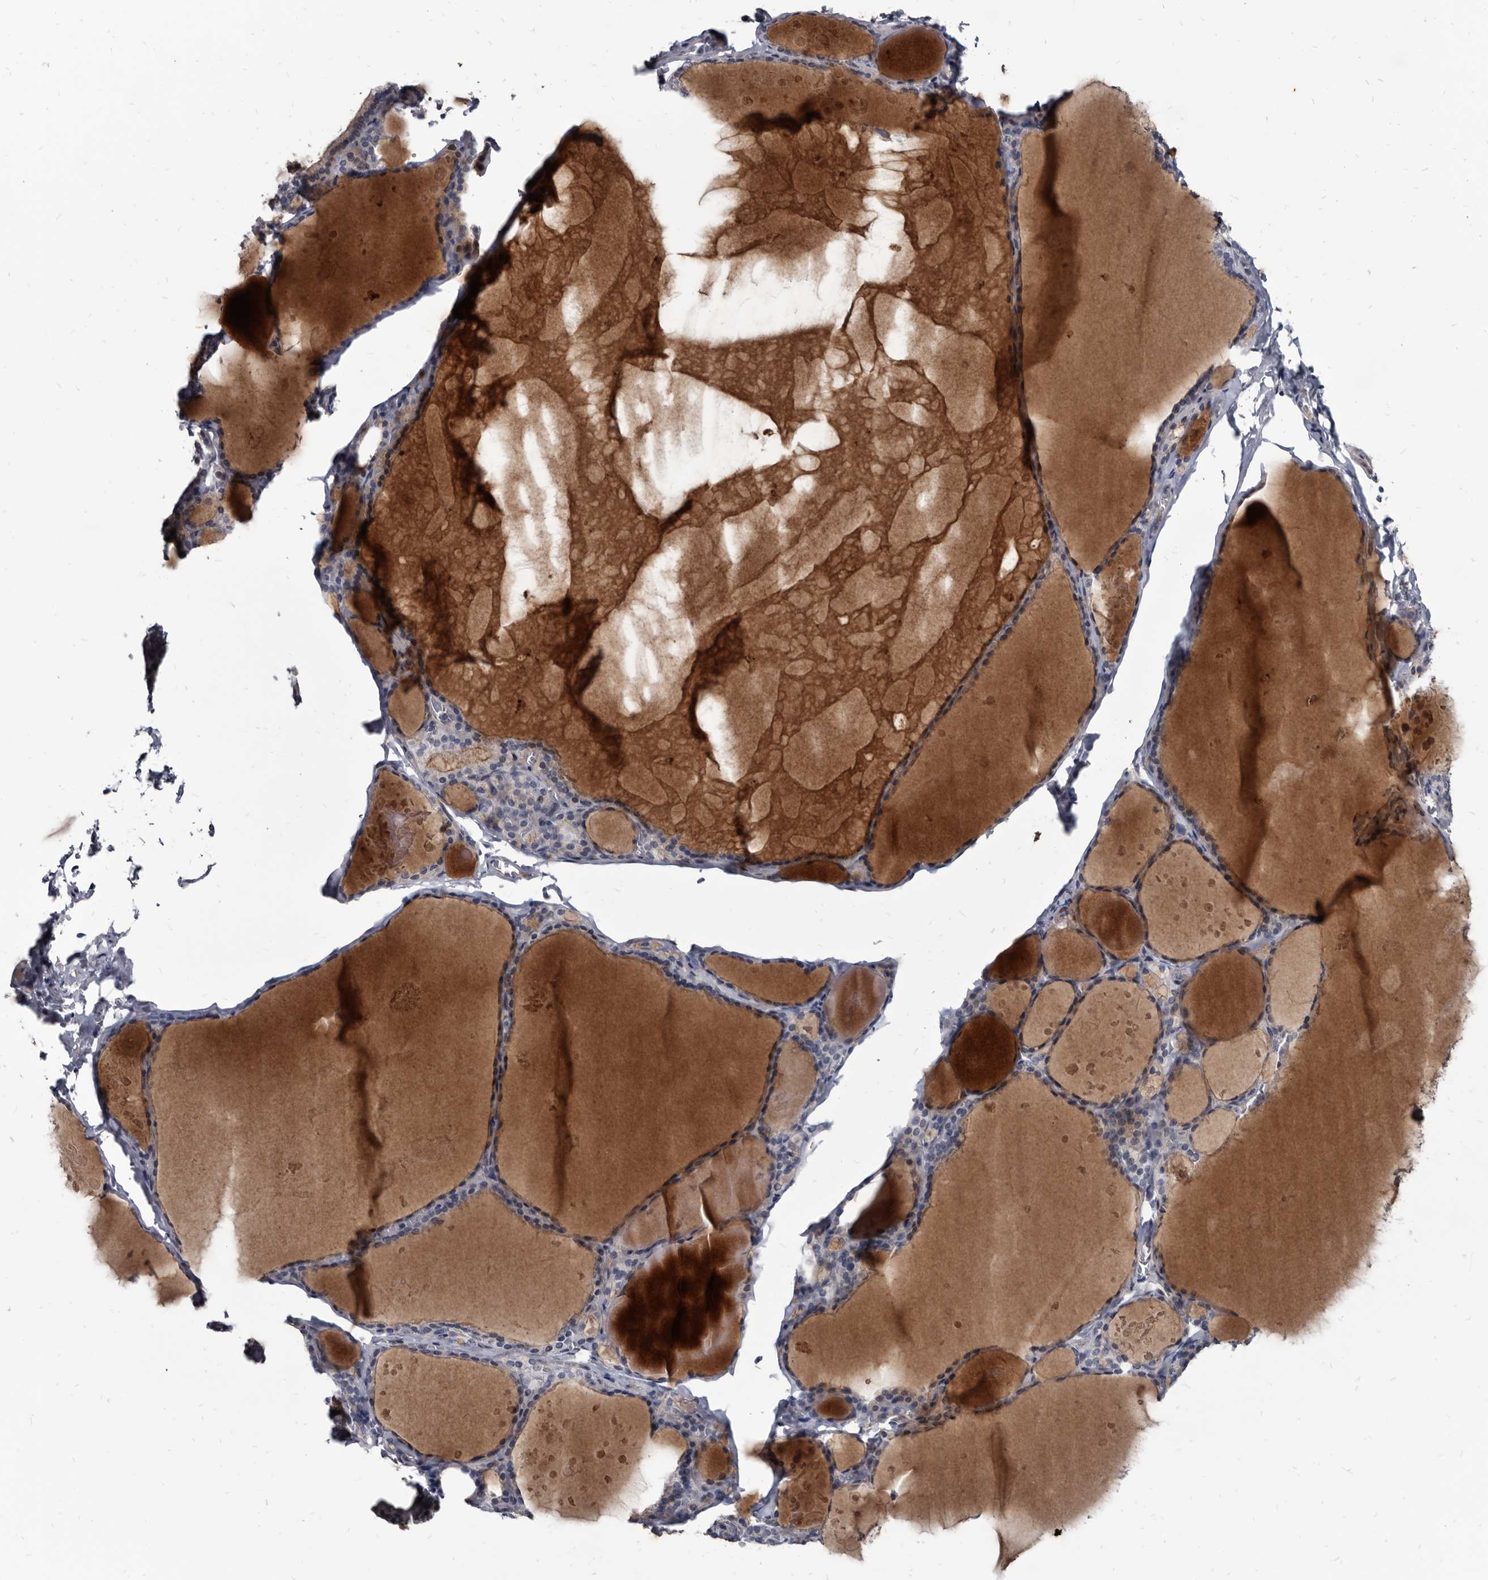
{"staining": {"intensity": "negative", "quantity": "none", "location": "none"}, "tissue": "thyroid gland", "cell_type": "Glandular cells", "image_type": "normal", "snomed": [{"axis": "morphology", "description": "Normal tissue, NOS"}, {"axis": "topography", "description": "Thyroid gland"}], "caption": "Glandular cells show no significant protein positivity in normal thyroid gland.", "gene": "PRSS8", "patient": {"sex": "male", "age": 56}}